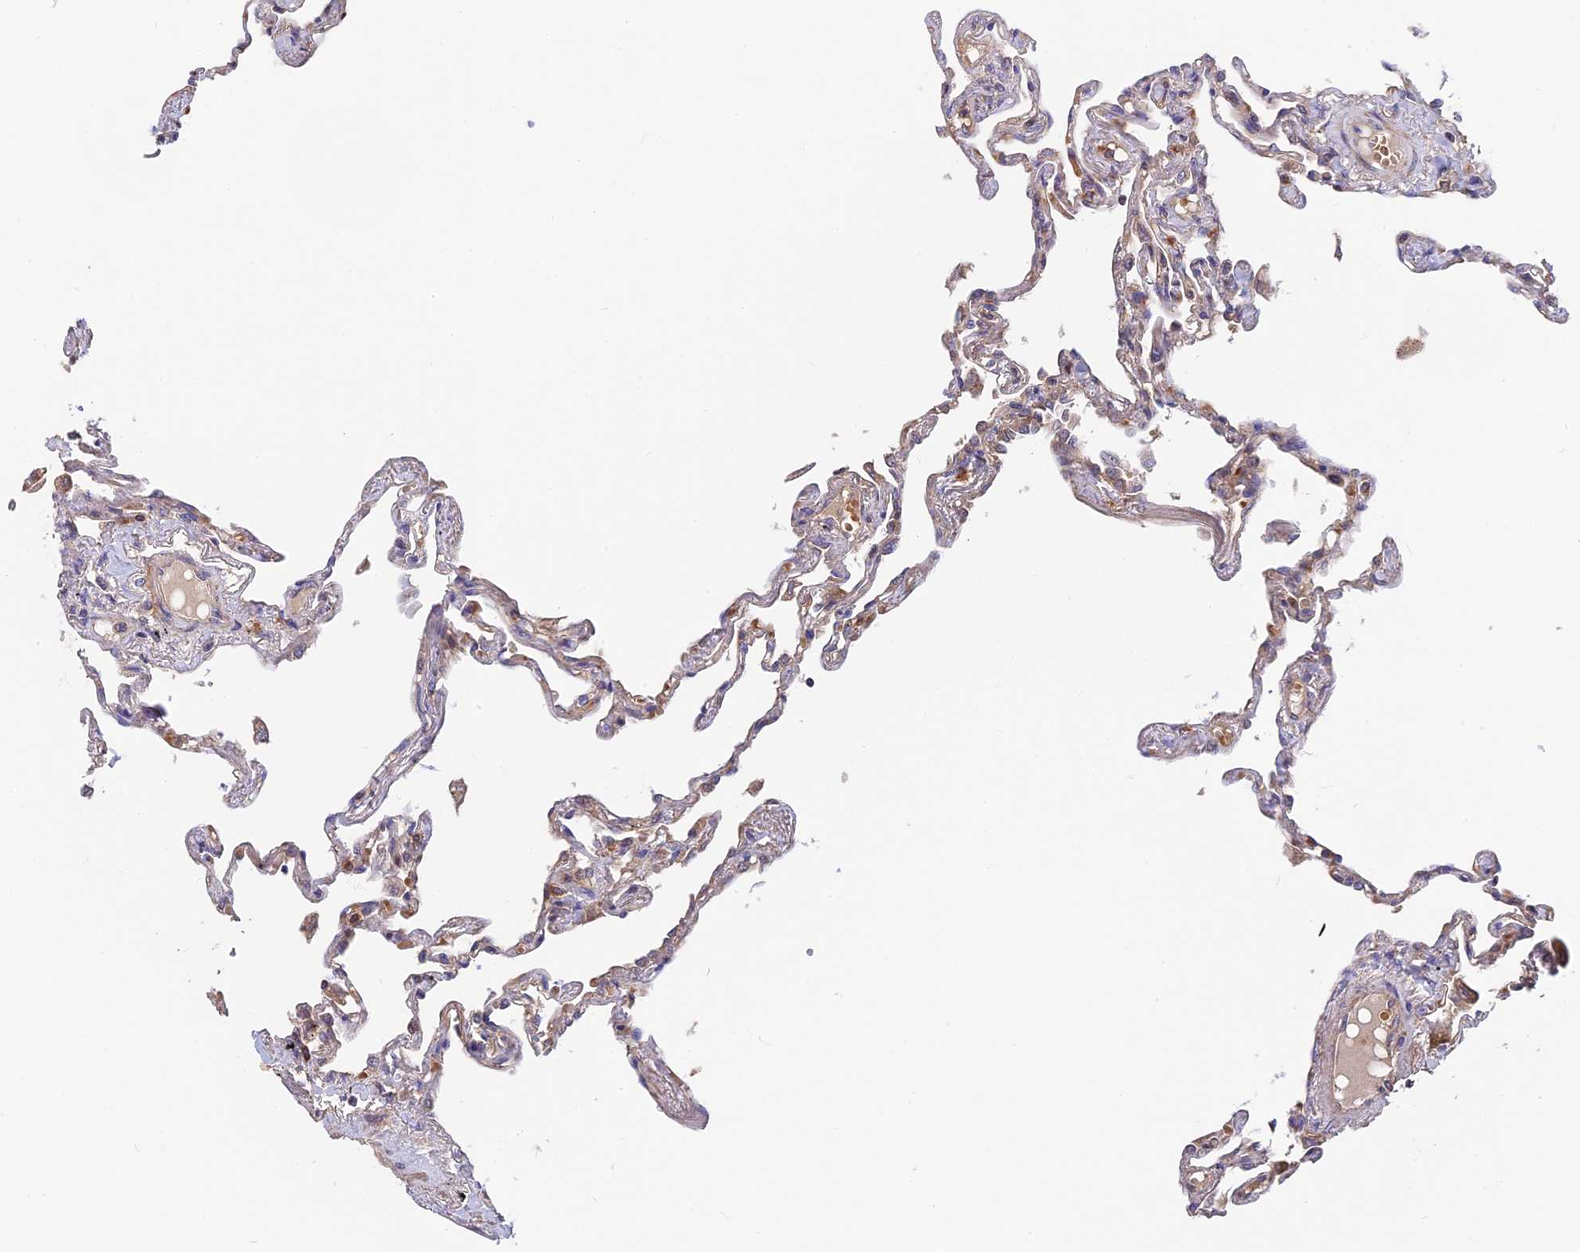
{"staining": {"intensity": "moderate", "quantity": "<25%", "location": "cytoplasmic/membranous"}, "tissue": "lung", "cell_type": "Alveolar cells", "image_type": "normal", "snomed": [{"axis": "morphology", "description": "Normal tissue, NOS"}, {"axis": "topography", "description": "Lung"}], "caption": "Lung stained for a protein (brown) demonstrates moderate cytoplasmic/membranous positive expression in approximately <25% of alveolar cells.", "gene": "RPIA", "patient": {"sex": "female", "age": 67}}